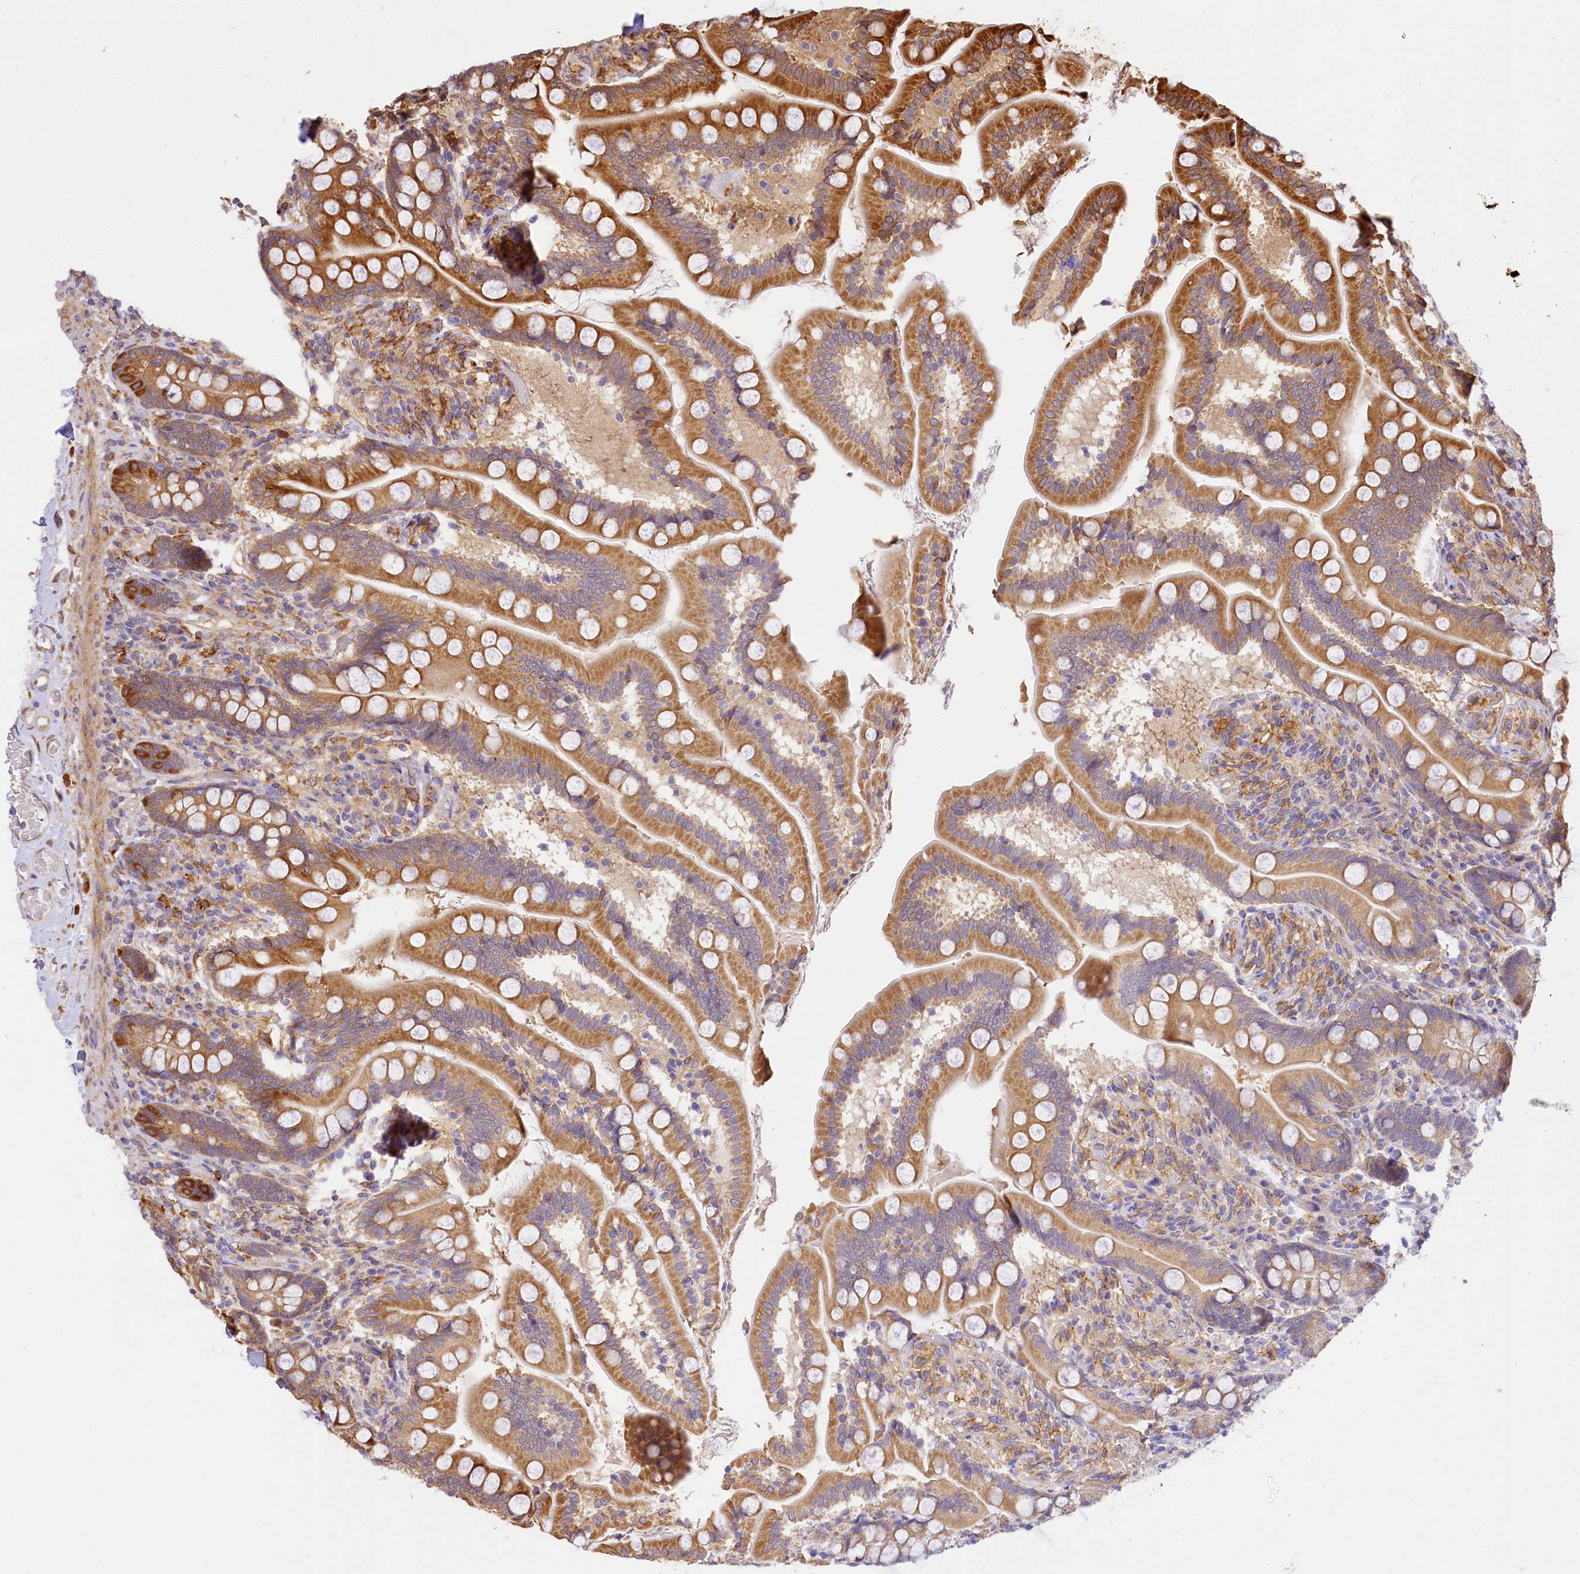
{"staining": {"intensity": "strong", "quantity": ">75%", "location": "cytoplasmic/membranous"}, "tissue": "small intestine", "cell_type": "Glandular cells", "image_type": "normal", "snomed": [{"axis": "morphology", "description": "Normal tissue, NOS"}, {"axis": "topography", "description": "Small intestine"}], "caption": "This histopathology image demonstrates IHC staining of normal human small intestine, with high strong cytoplasmic/membranous positivity in approximately >75% of glandular cells.", "gene": "PPIP5K2", "patient": {"sex": "female", "age": 64}}